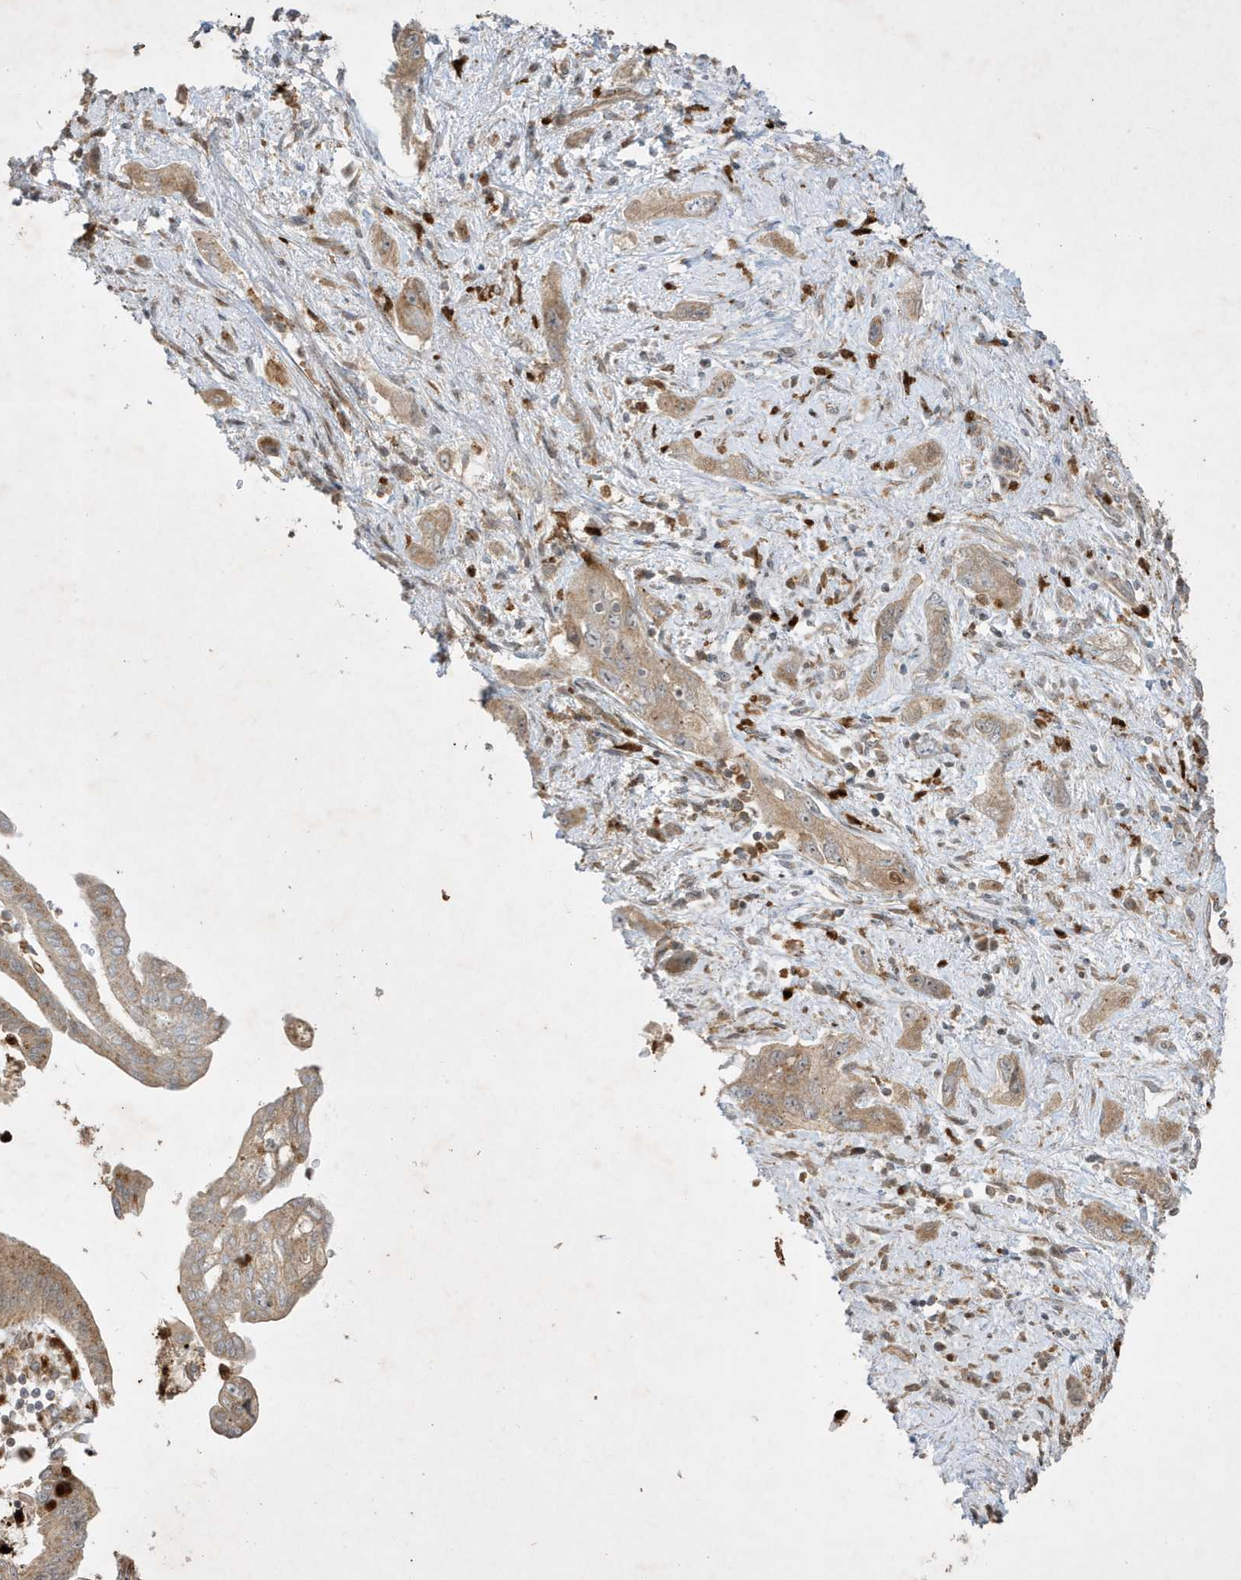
{"staining": {"intensity": "moderate", "quantity": ">75%", "location": "cytoplasmic/membranous"}, "tissue": "pancreatic cancer", "cell_type": "Tumor cells", "image_type": "cancer", "snomed": [{"axis": "morphology", "description": "Adenocarcinoma, NOS"}, {"axis": "topography", "description": "Pancreas"}], "caption": "Pancreatic cancer stained with a brown dye demonstrates moderate cytoplasmic/membranous positive positivity in about >75% of tumor cells.", "gene": "IFT57", "patient": {"sex": "female", "age": 73}}